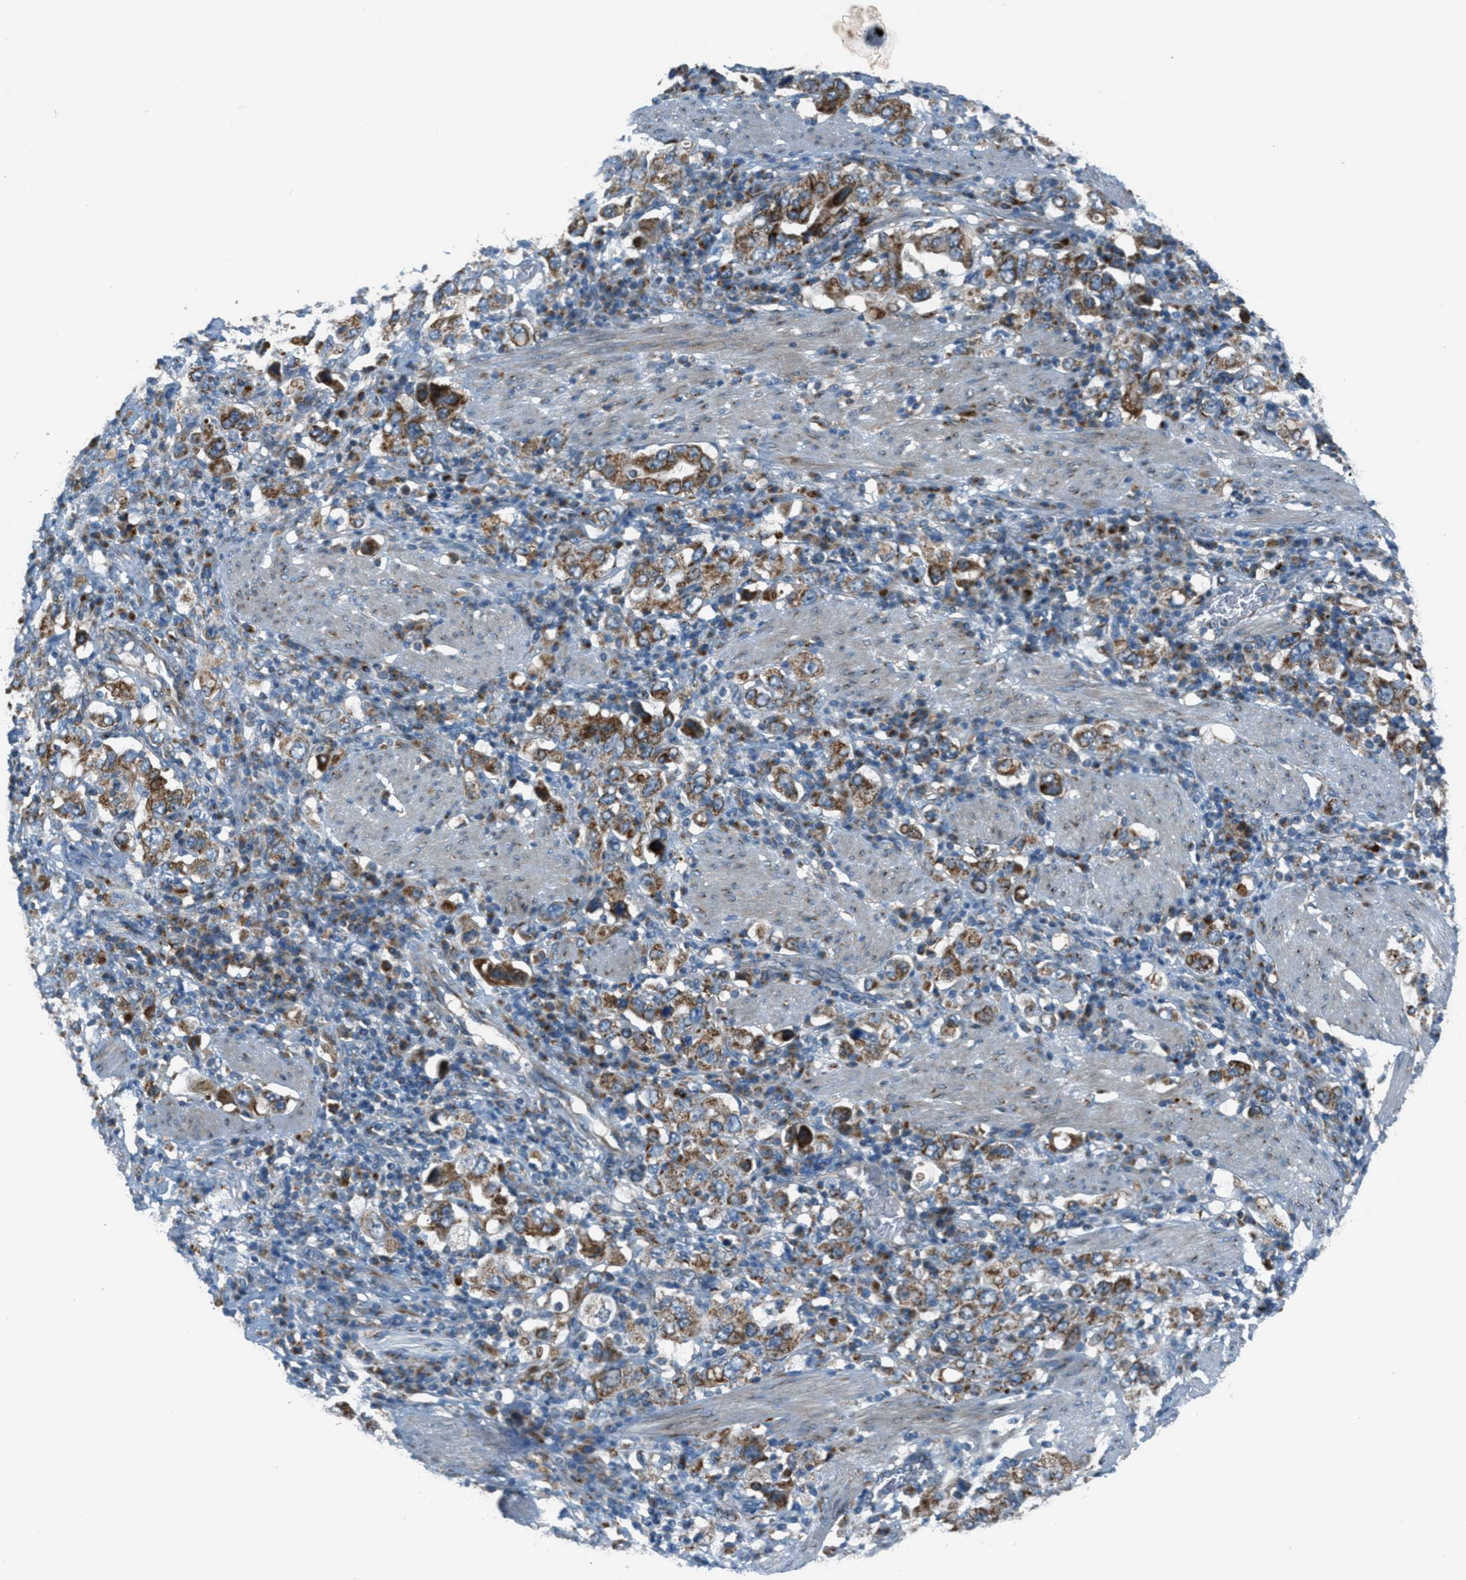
{"staining": {"intensity": "moderate", "quantity": ">75%", "location": "cytoplasmic/membranous"}, "tissue": "stomach cancer", "cell_type": "Tumor cells", "image_type": "cancer", "snomed": [{"axis": "morphology", "description": "Adenocarcinoma, NOS"}, {"axis": "topography", "description": "Stomach, upper"}], "caption": "Stomach cancer (adenocarcinoma) stained with DAB (3,3'-diaminobenzidine) immunohistochemistry (IHC) demonstrates medium levels of moderate cytoplasmic/membranous positivity in about >75% of tumor cells. The staining was performed using DAB (3,3'-diaminobenzidine) to visualize the protein expression in brown, while the nuclei were stained in blue with hematoxylin (Magnification: 20x).", "gene": "BCKDK", "patient": {"sex": "male", "age": 62}}